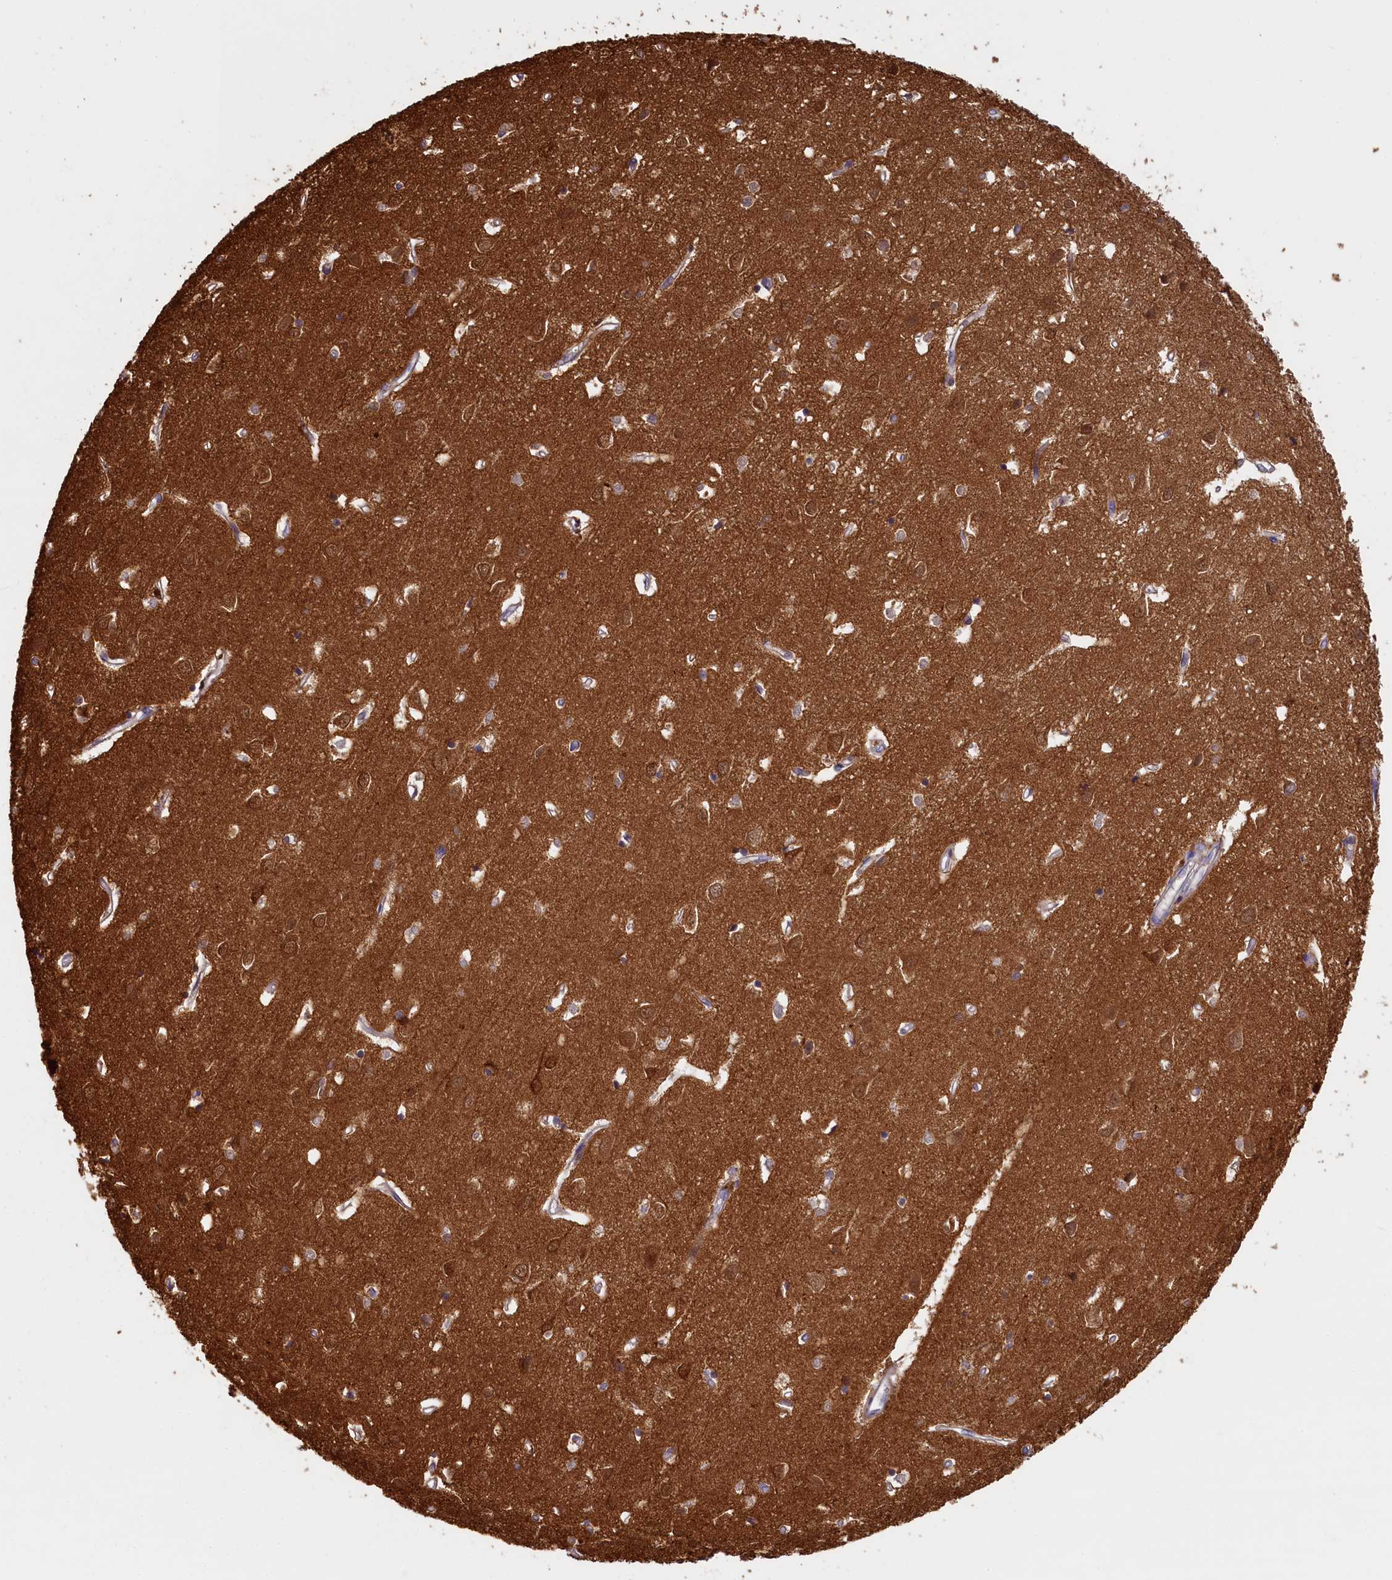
{"staining": {"intensity": "negative", "quantity": "none", "location": "none"}, "tissue": "cerebral cortex", "cell_type": "Endothelial cells", "image_type": "normal", "snomed": [{"axis": "morphology", "description": "Normal tissue, NOS"}, {"axis": "topography", "description": "Cerebral cortex"}], "caption": "Immunohistochemistry micrograph of benign cerebral cortex: cerebral cortex stained with DAB (3,3'-diaminobenzidine) exhibits no significant protein staining in endothelial cells.", "gene": "UCHL3", "patient": {"sex": "female", "age": 64}}